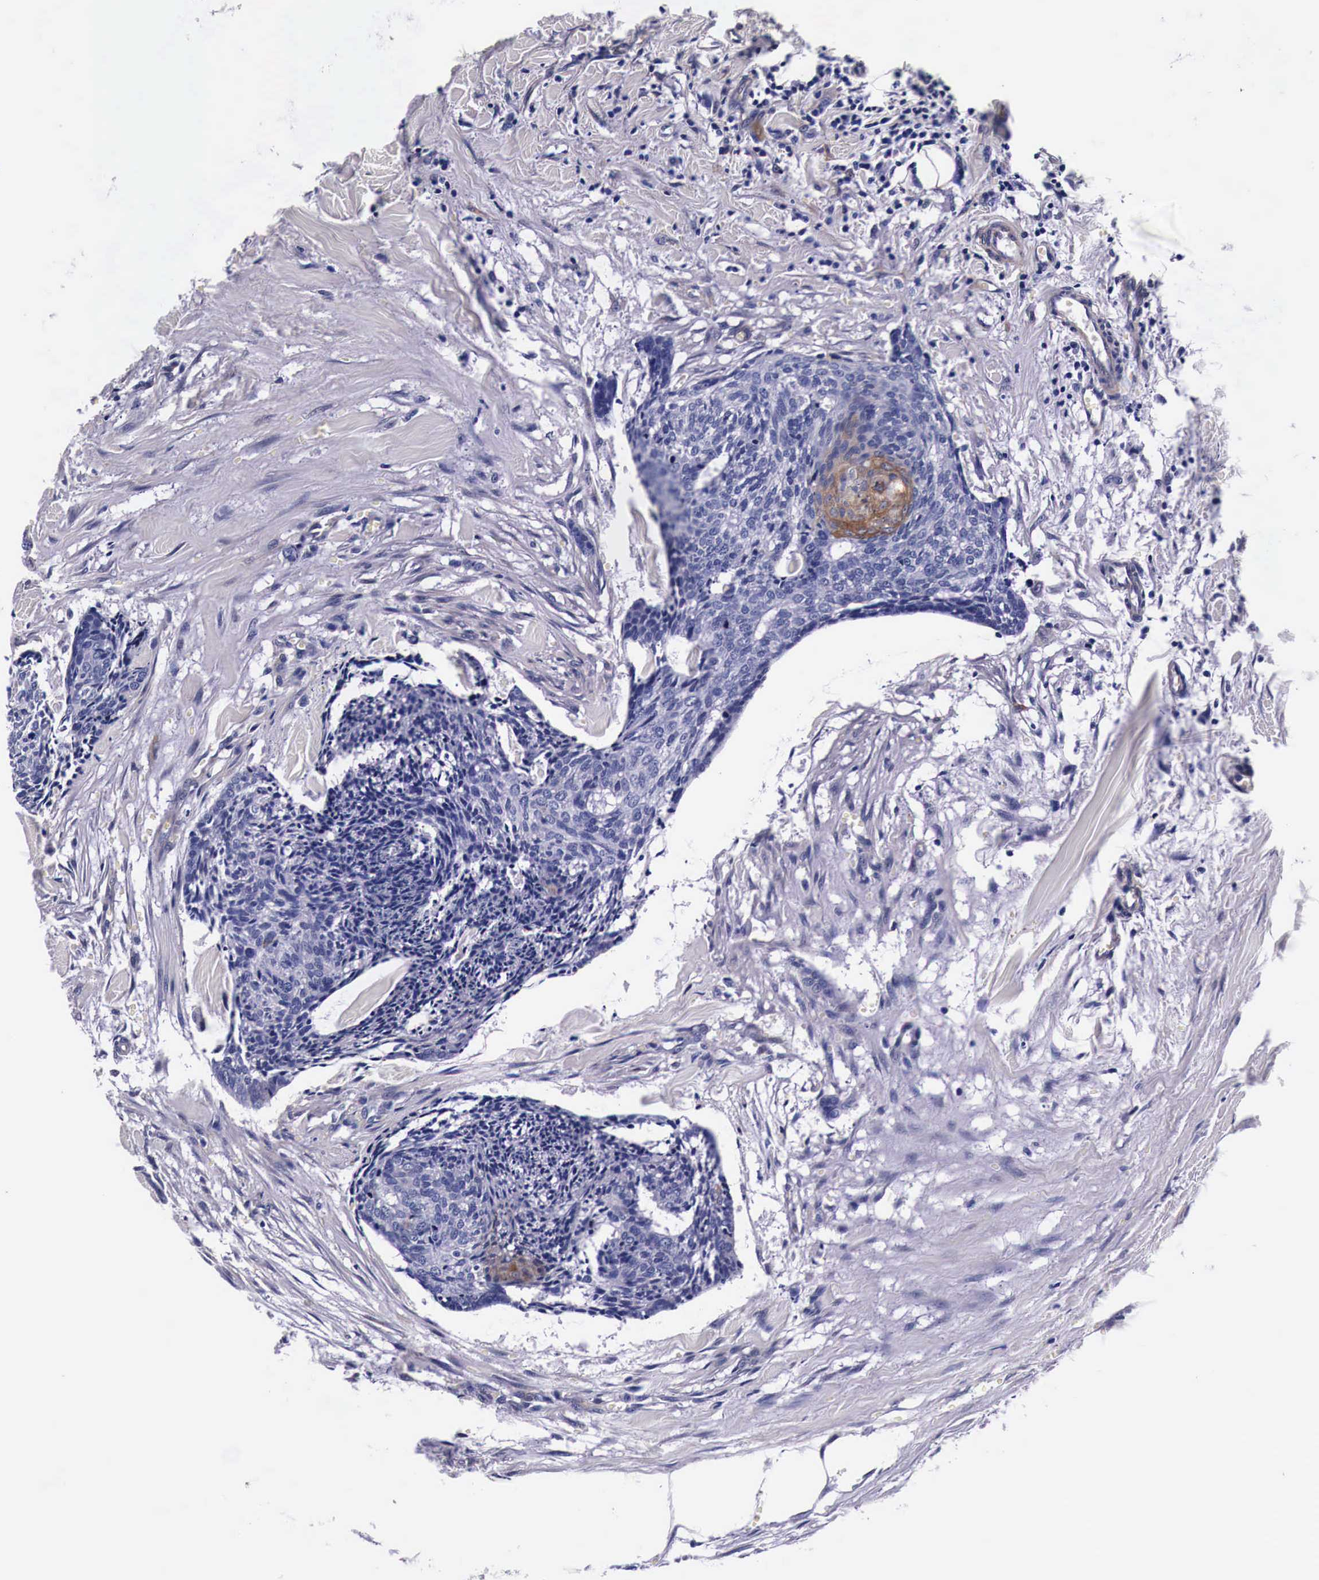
{"staining": {"intensity": "weak", "quantity": "<25%", "location": "cytoplasmic/membranous"}, "tissue": "head and neck cancer", "cell_type": "Tumor cells", "image_type": "cancer", "snomed": [{"axis": "morphology", "description": "Squamous cell carcinoma, NOS"}, {"axis": "topography", "description": "Salivary gland"}, {"axis": "topography", "description": "Head-Neck"}], "caption": "IHC of head and neck cancer displays no positivity in tumor cells. (DAB (3,3'-diaminobenzidine) immunohistochemistry, high magnification).", "gene": "HSPB1", "patient": {"sex": "male", "age": 70}}